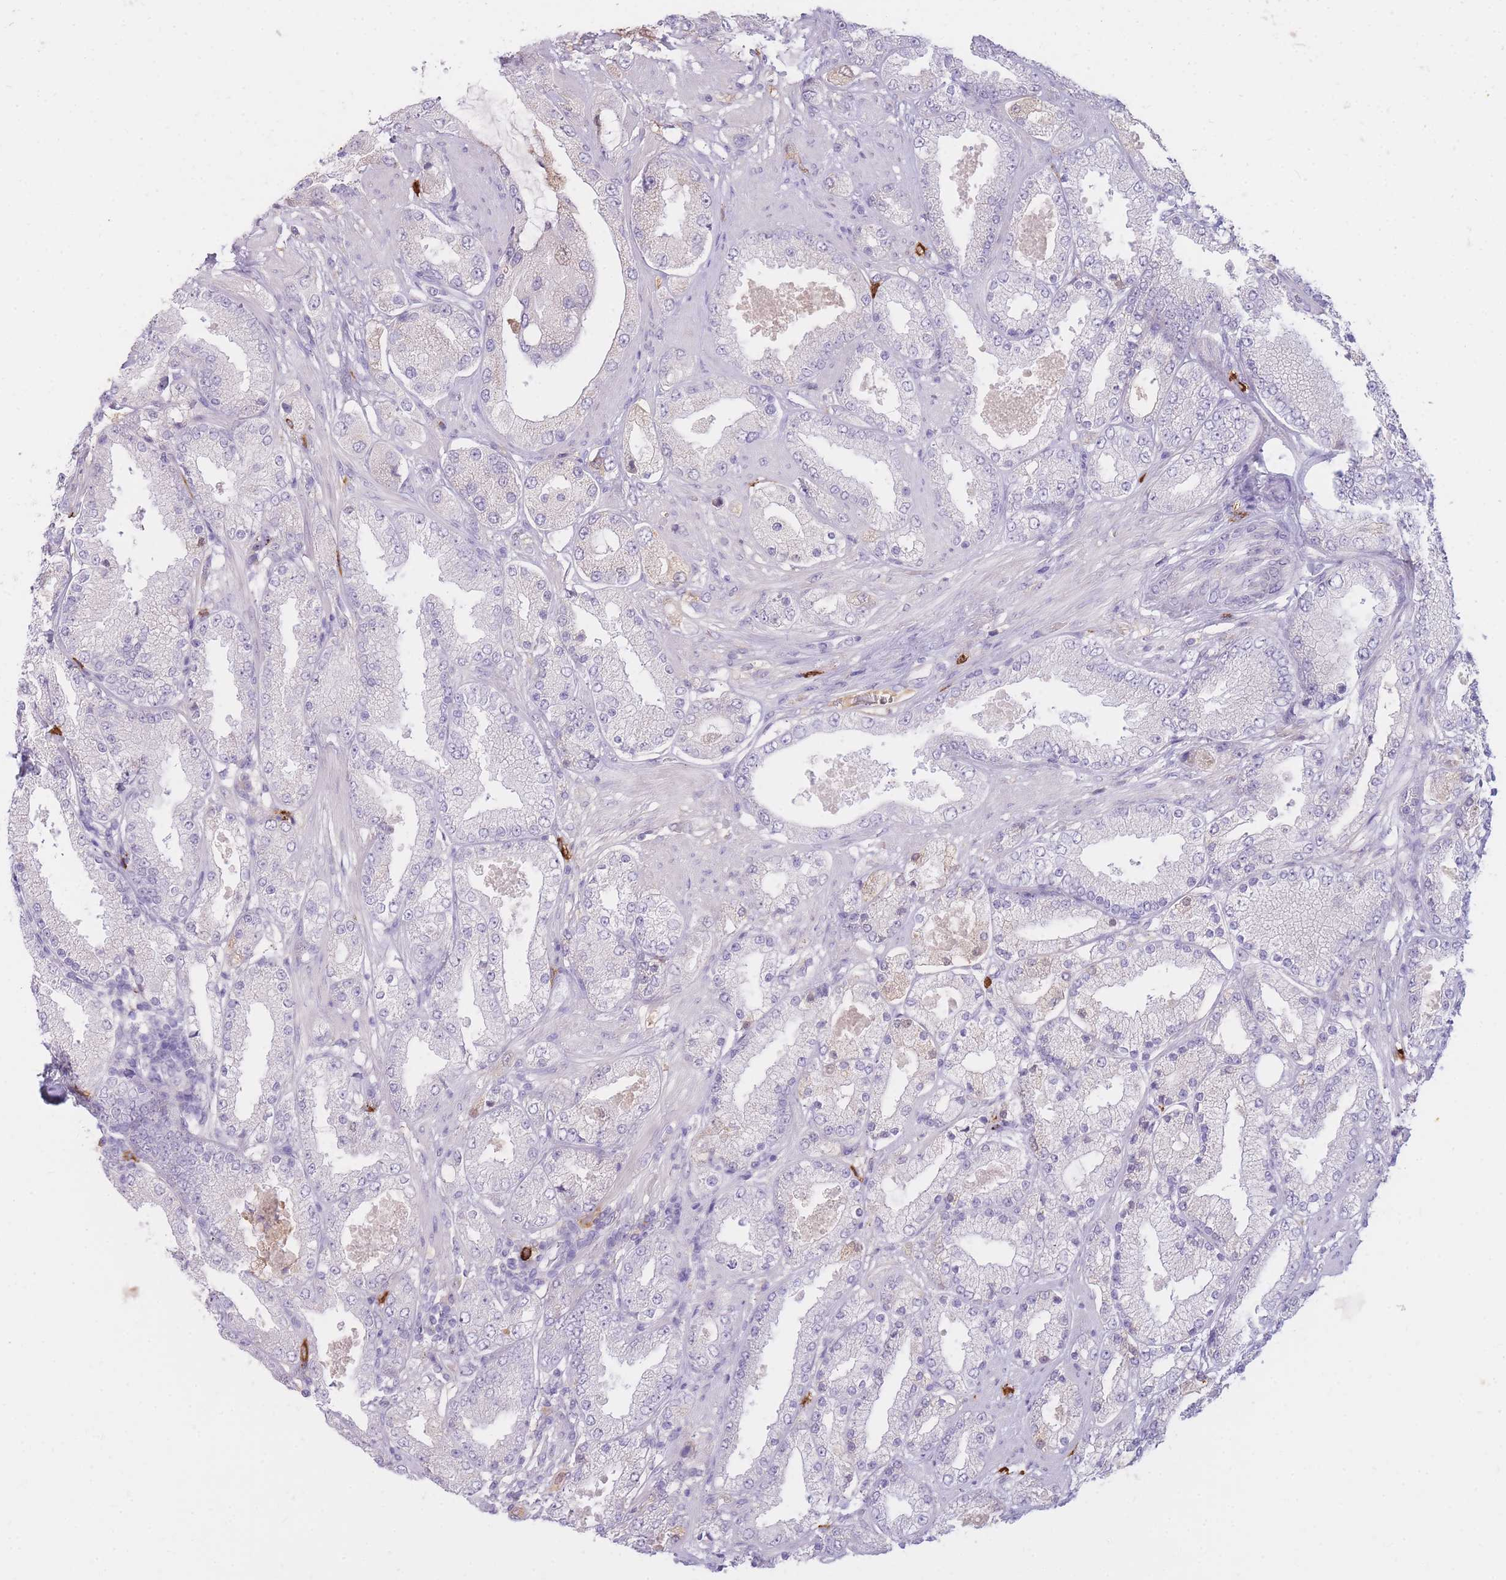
{"staining": {"intensity": "negative", "quantity": "none", "location": "none"}, "tissue": "prostate cancer", "cell_type": "Tumor cells", "image_type": "cancer", "snomed": [{"axis": "morphology", "description": "Adenocarcinoma, High grade"}, {"axis": "topography", "description": "Prostate"}], "caption": "IHC of prostate cancer (high-grade adenocarcinoma) demonstrates no staining in tumor cells.", "gene": "TPSD1", "patient": {"sex": "male", "age": 68}}